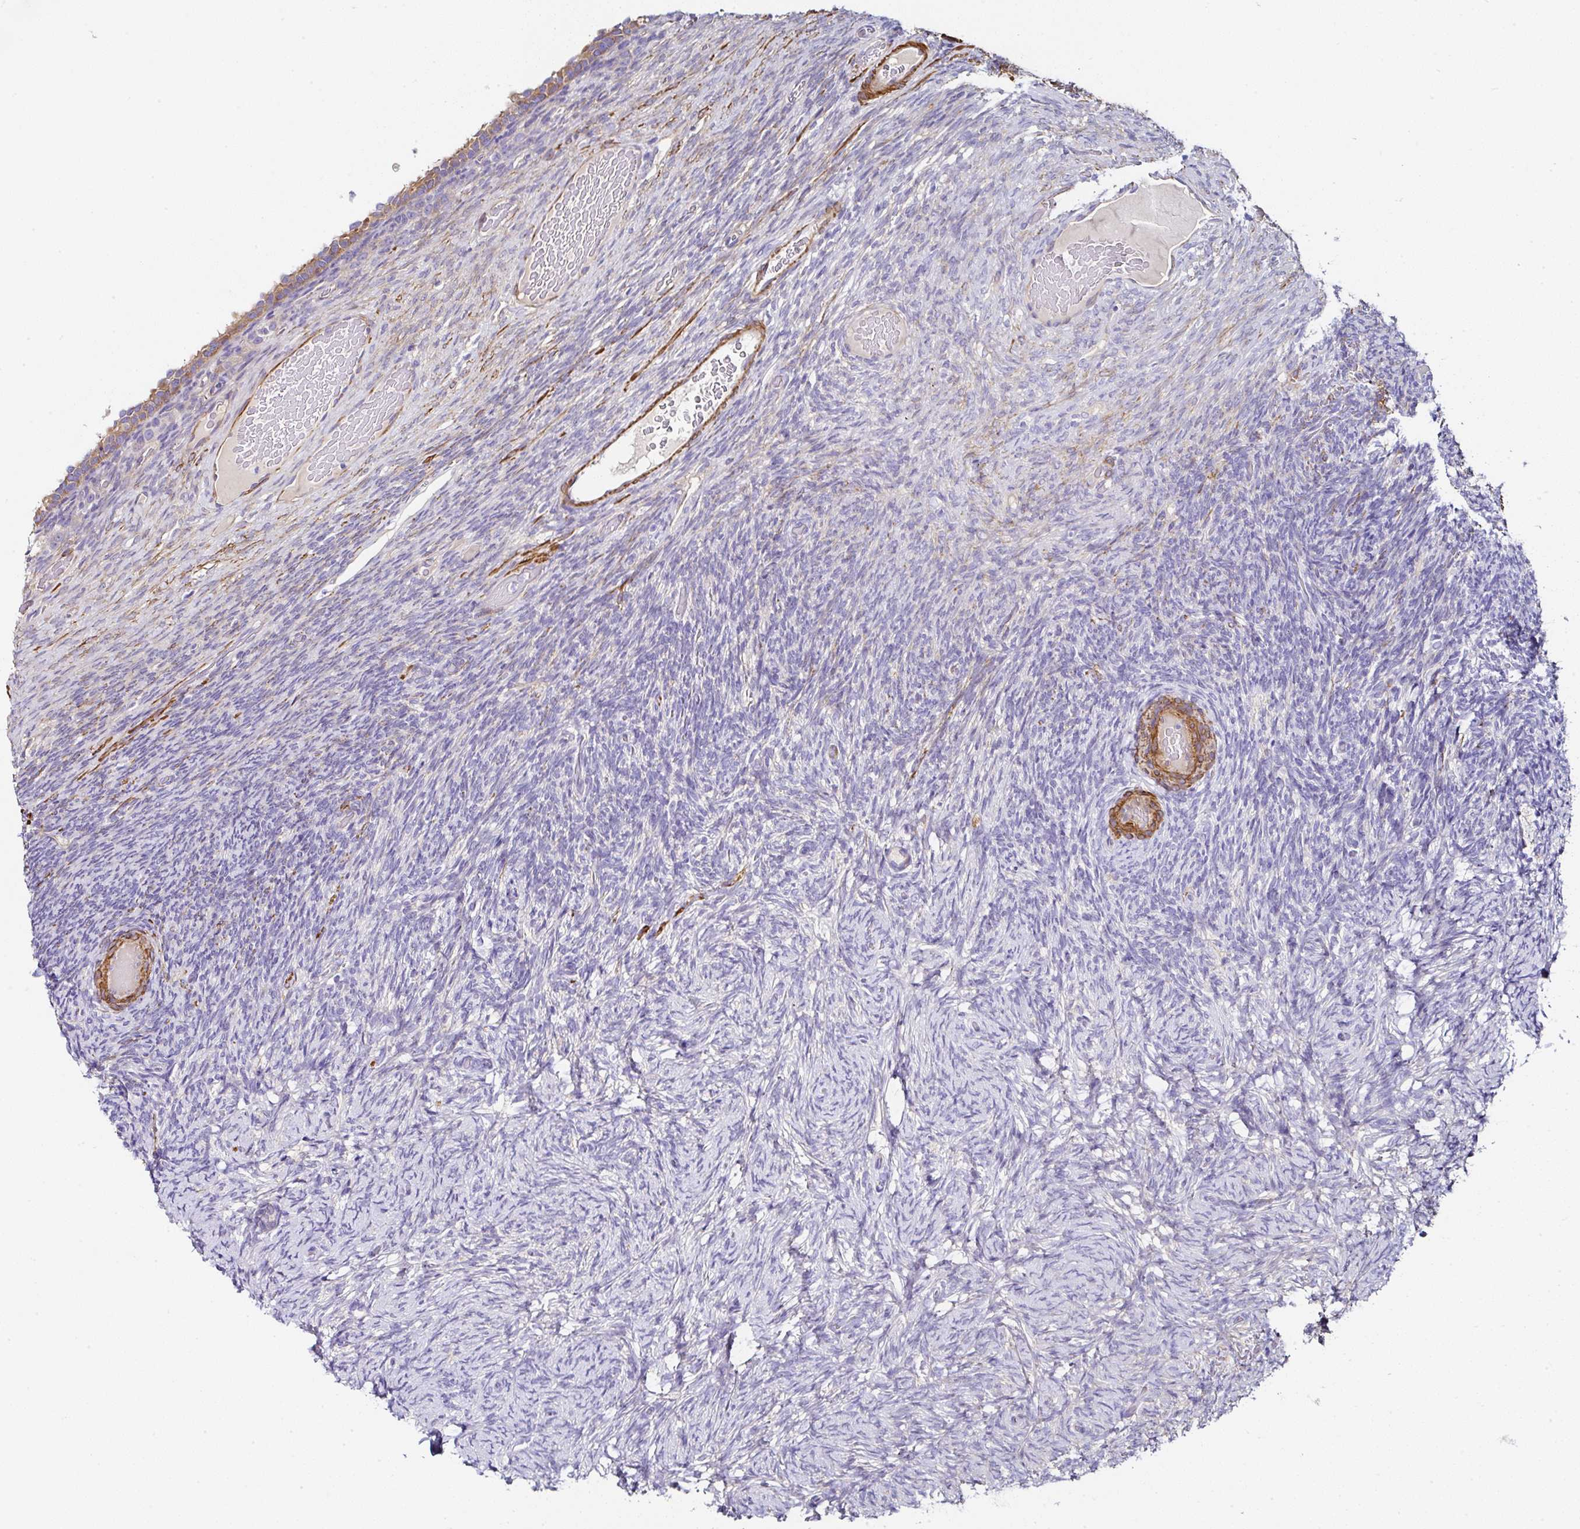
{"staining": {"intensity": "negative", "quantity": "none", "location": "none"}, "tissue": "ovary", "cell_type": "Ovarian stroma cells", "image_type": "normal", "snomed": [{"axis": "morphology", "description": "Normal tissue, NOS"}, {"axis": "topography", "description": "Ovary"}], "caption": "DAB (3,3'-diaminobenzidine) immunohistochemical staining of unremarkable human ovary demonstrates no significant staining in ovarian stroma cells.", "gene": "PPFIA4", "patient": {"sex": "female", "age": 34}}